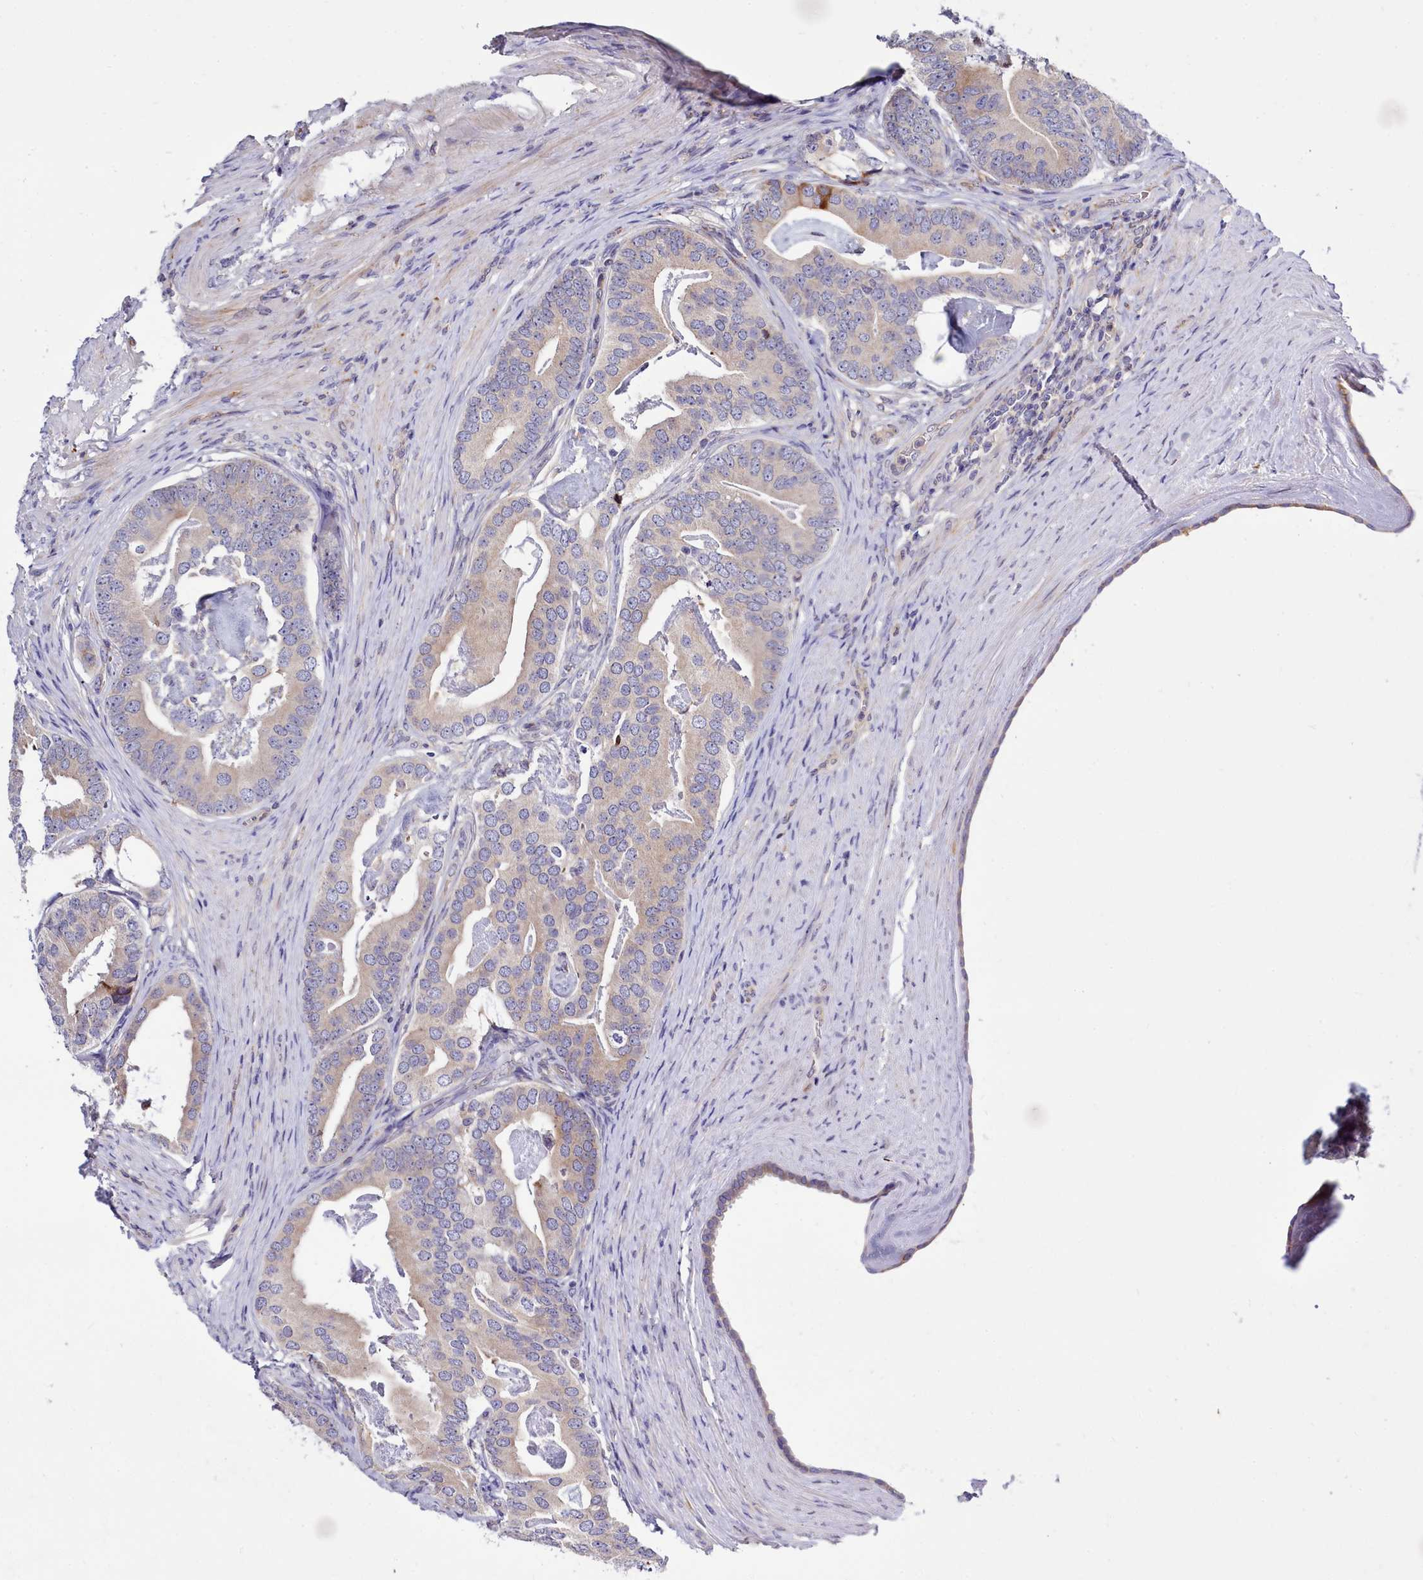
{"staining": {"intensity": "weak", "quantity": "<25%", "location": "cytoplasmic/membranous"}, "tissue": "prostate cancer", "cell_type": "Tumor cells", "image_type": "cancer", "snomed": [{"axis": "morphology", "description": "Adenocarcinoma, Low grade"}, {"axis": "topography", "description": "Prostate"}], "caption": "Tumor cells are negative for protein expression in human prostate cancer (adenocarcinoma (low-grade)). (DAB immunohistochemistry (IHC), high magnification).", "gene": "RAPGEF4", "patient": {"sex": "male", "age": 71}}